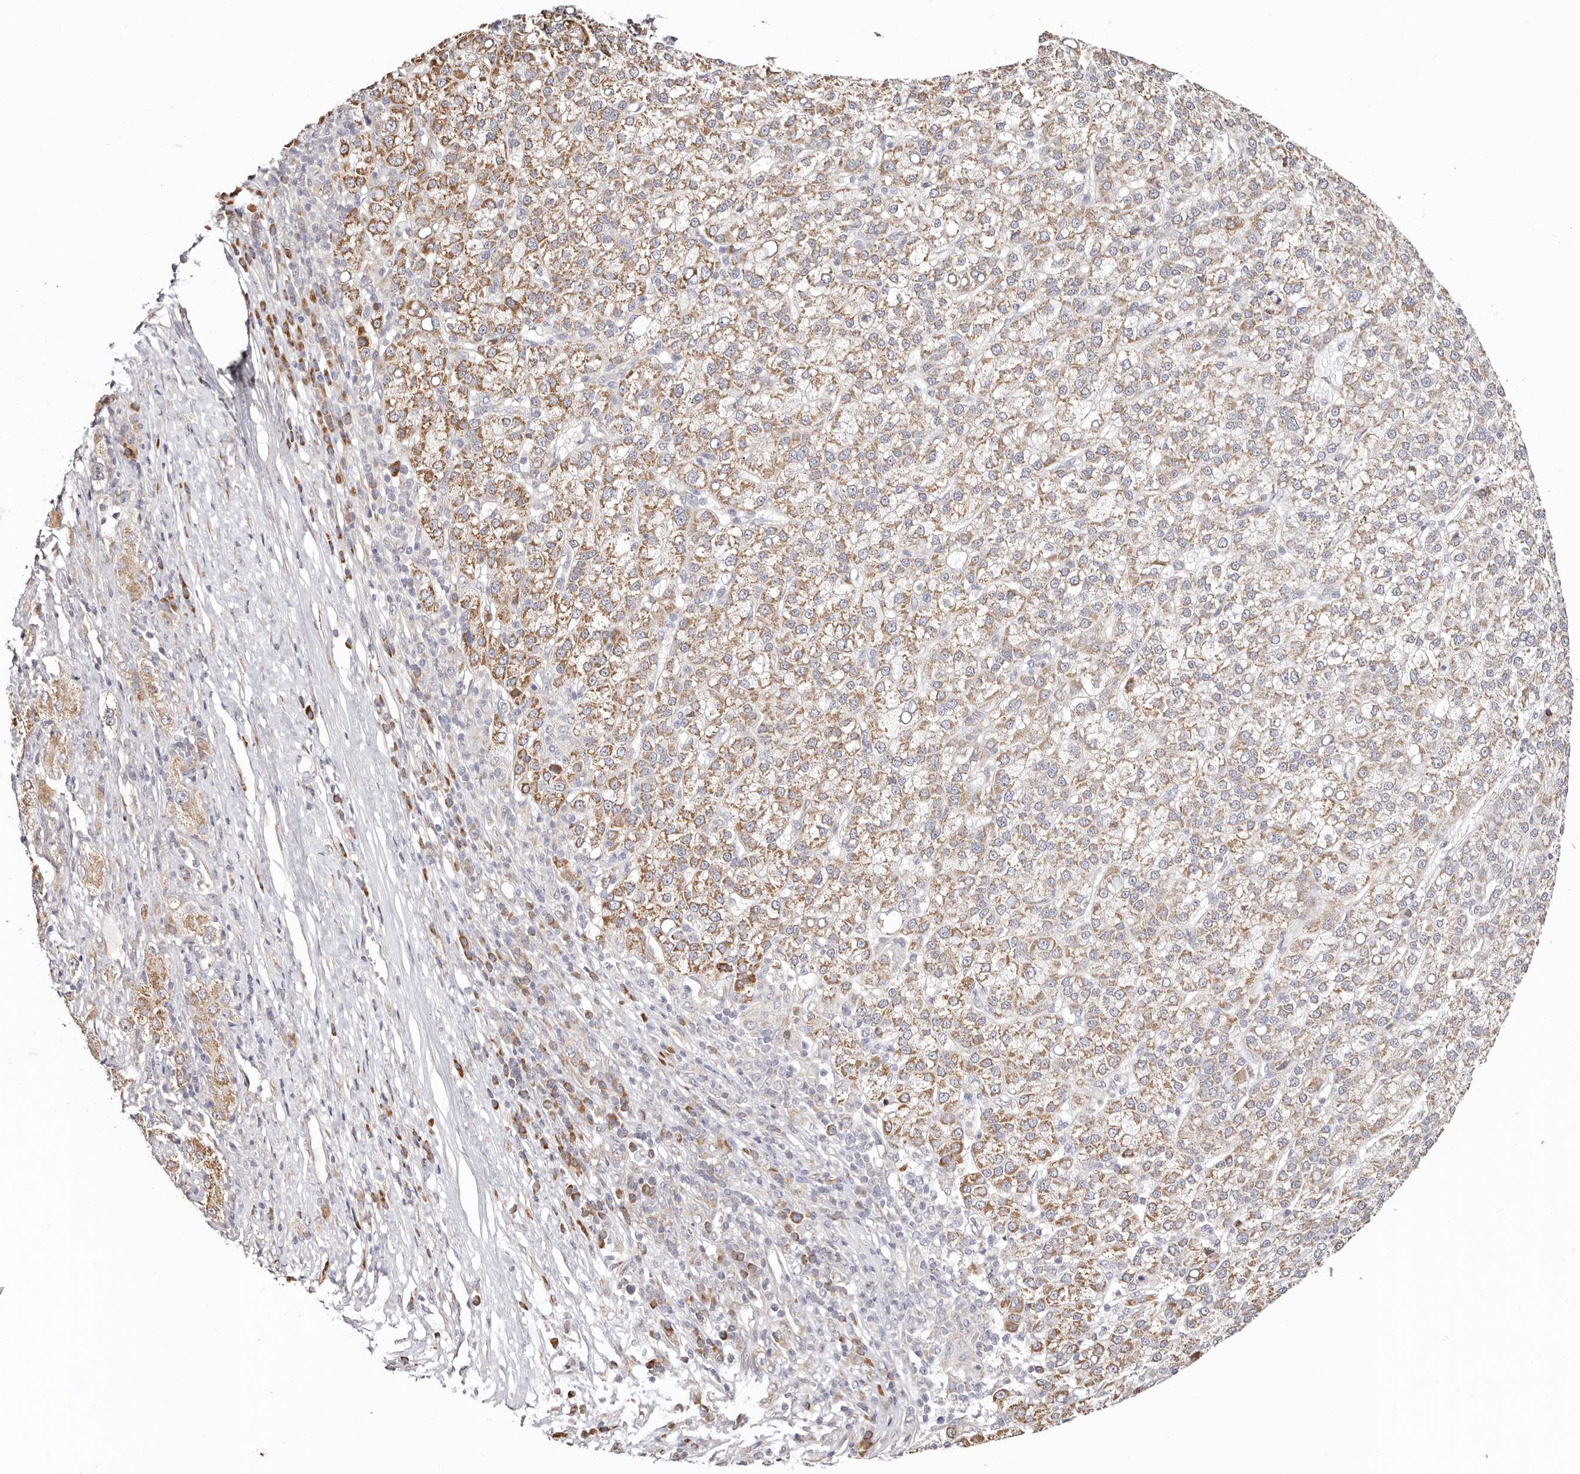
{"staining": {"intensity": "moderate", "quantity": ">75%", "location": "cytoplasmic/membranous"}, "tissue": "liver cancer", "cell_type": "Tumor cells", "image_type": "cancer", "snomed": [{"axis": "morphology", "description": "Carcinoma, Hepatocellular, NOS"}, {"axis": "topography", "description": "Liver"}], "caption": "Liver cancer stained with a brown dye reveals moderate cytoplasmic/membranous positive expression in approximately >75% of tumor cells.", "gene": "BCL2L15", "patient": {"sex": "female", "age": 58}}